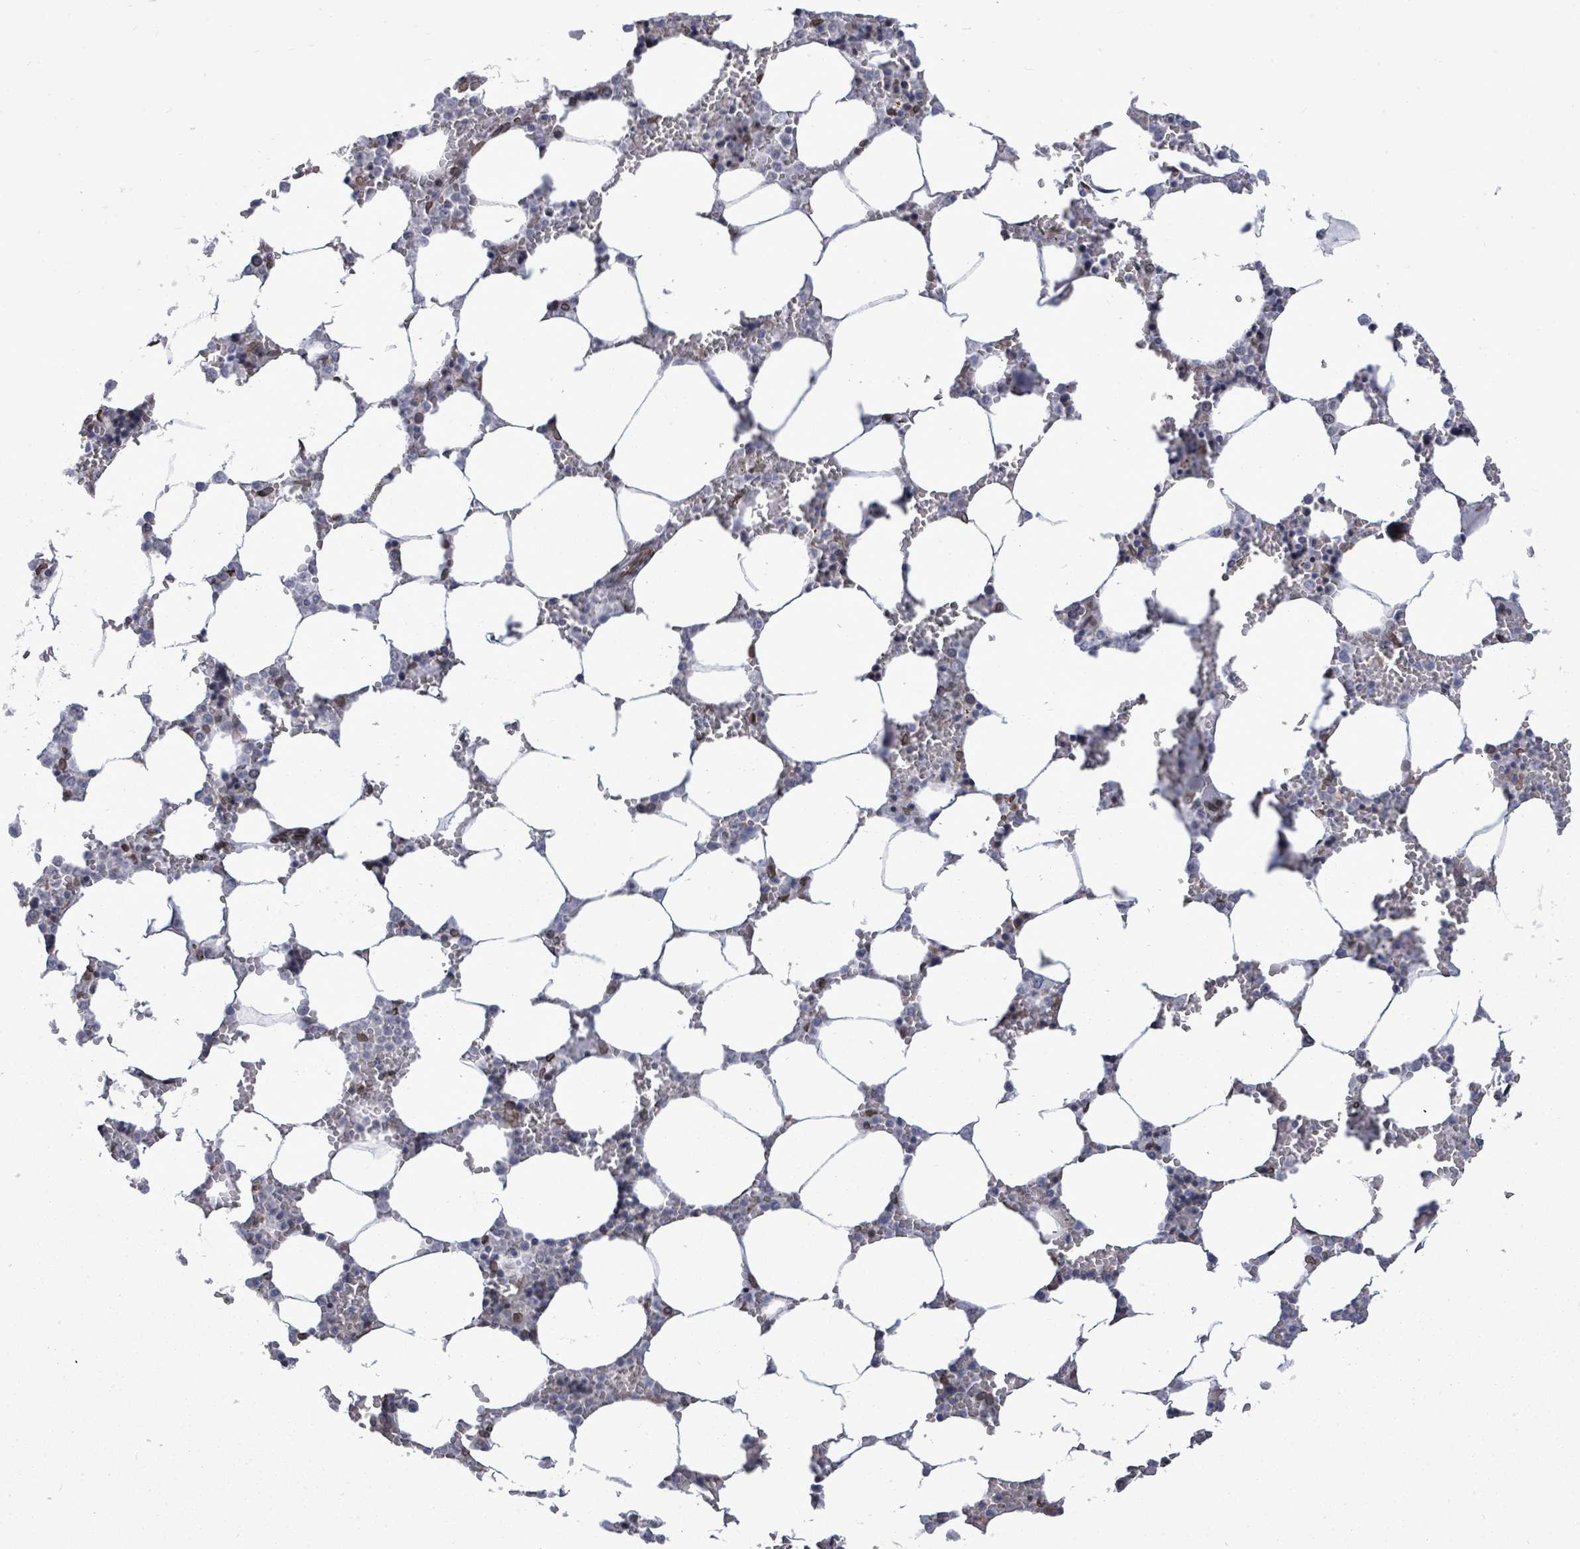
{"staining": {"intensity": "moderate", "quantity": "<25%", "location": "cytoplasmic/membranous"}, "tissue": "bone marrow", "cell_type": "Hematopoietic cells", "image_type": "normal", "snomed": [{"axis": "morphology", "description": "Normal tissue, NOS"}, {"axis": "topography", "description": "Bone marrow"}], "caption": "Hematopoietic cells reveal moderate cytoplasmic/membranous staining in approximately <25% of cells in unremarkable bone marrow. The protein is shown in brown color, while the nuclei are stained blue.", "gene": "ARFGAP1", "patient": {"sex": "male", "age": 64}}